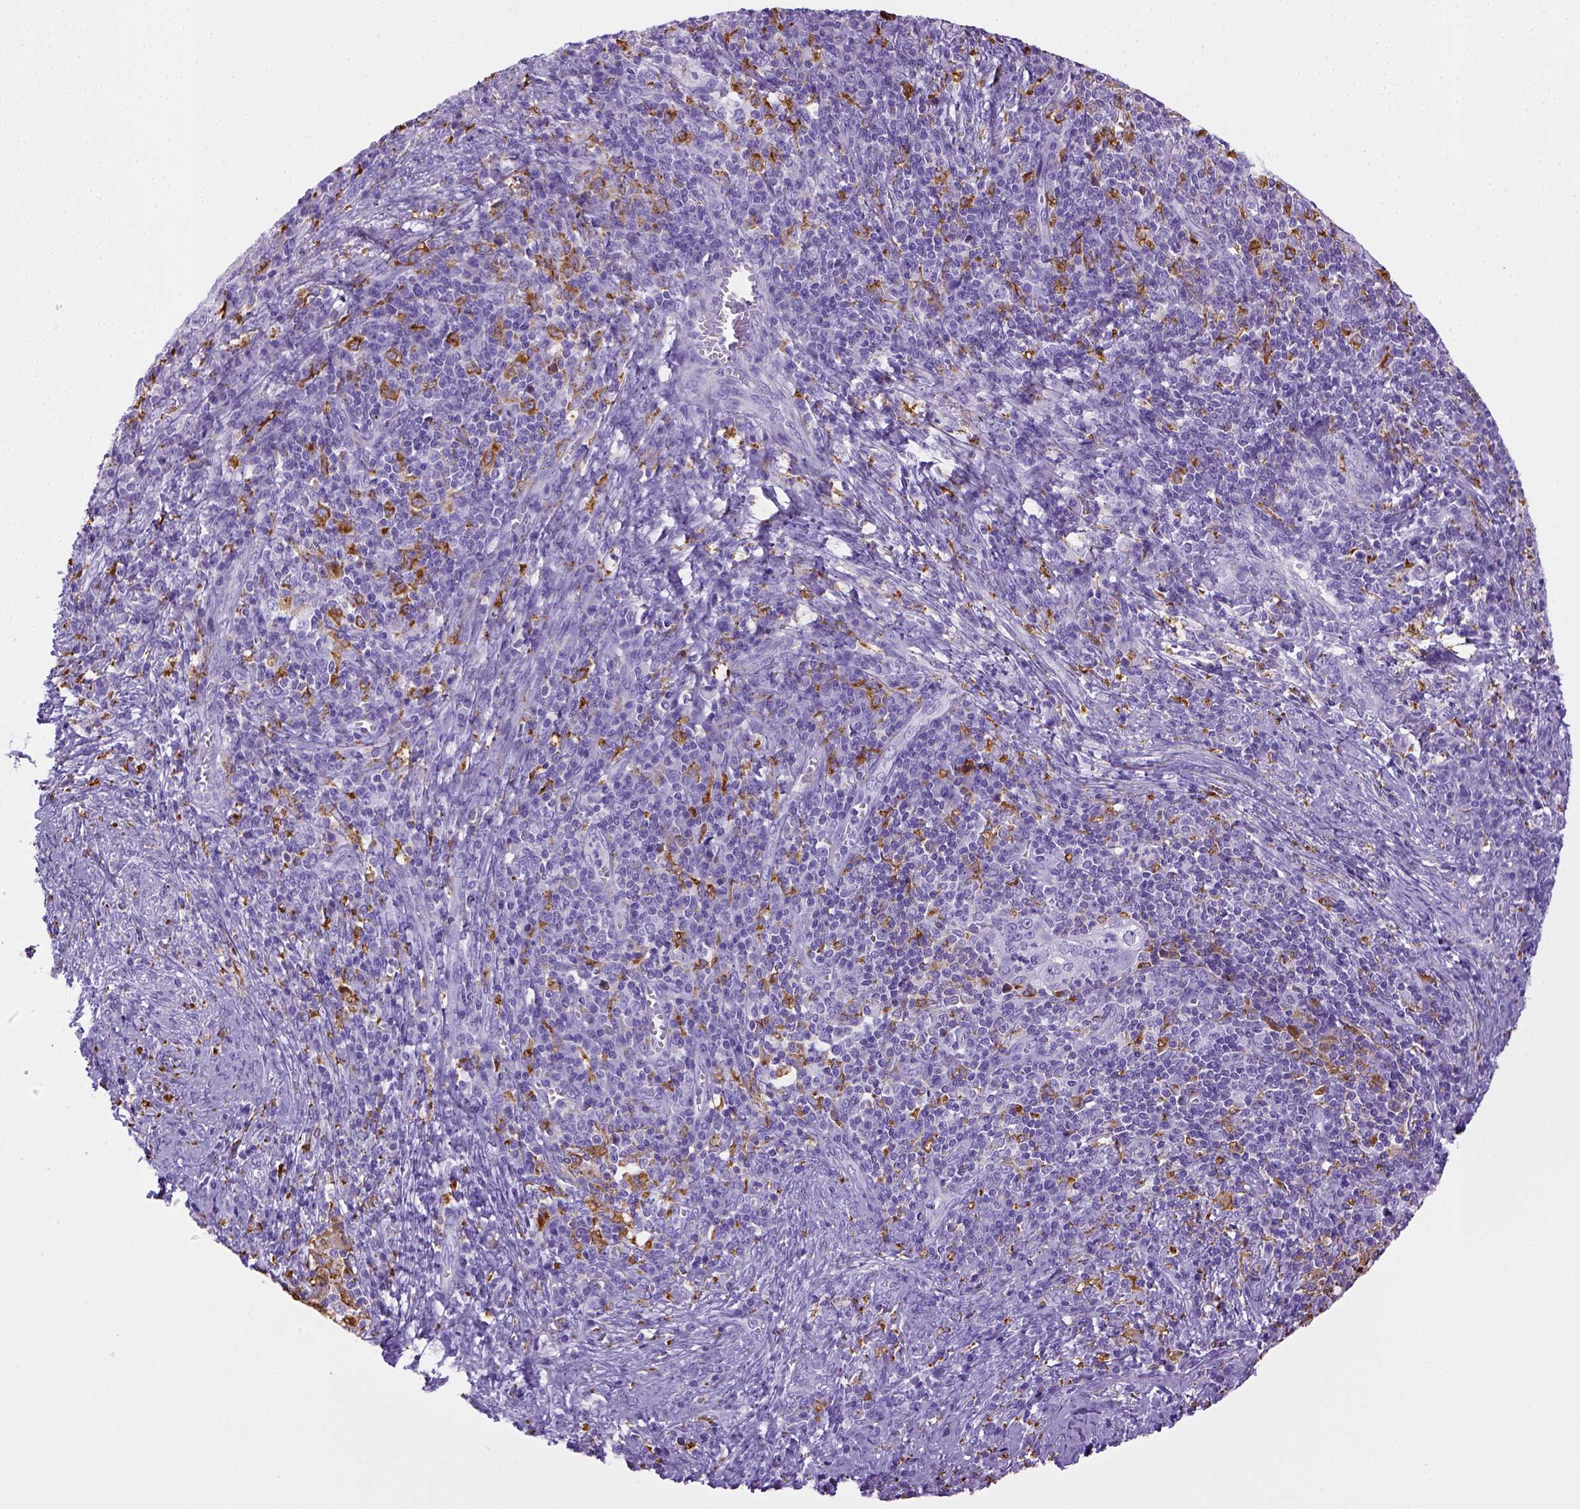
{"staining": {"intensity": "negative", "quantity": "none", "location": "none"}, "tissue": "cervical cancer", "cell_type": "Tumor cells", "image_type": "cancer", "snomed": [{"axis": "morphology", "description": "Squamous cell carcinoma, NOS"}, {"axis": "topography", "description": "Cervix"}], "caption": "Immunohistochemistry photomicrograph of human squamous cell carcinoma (cervical) stained for a protein (brown), which reveals no positivity in tumor cells.", "gene": "CD68", "patient": {"sex": "female", "age": 39}}